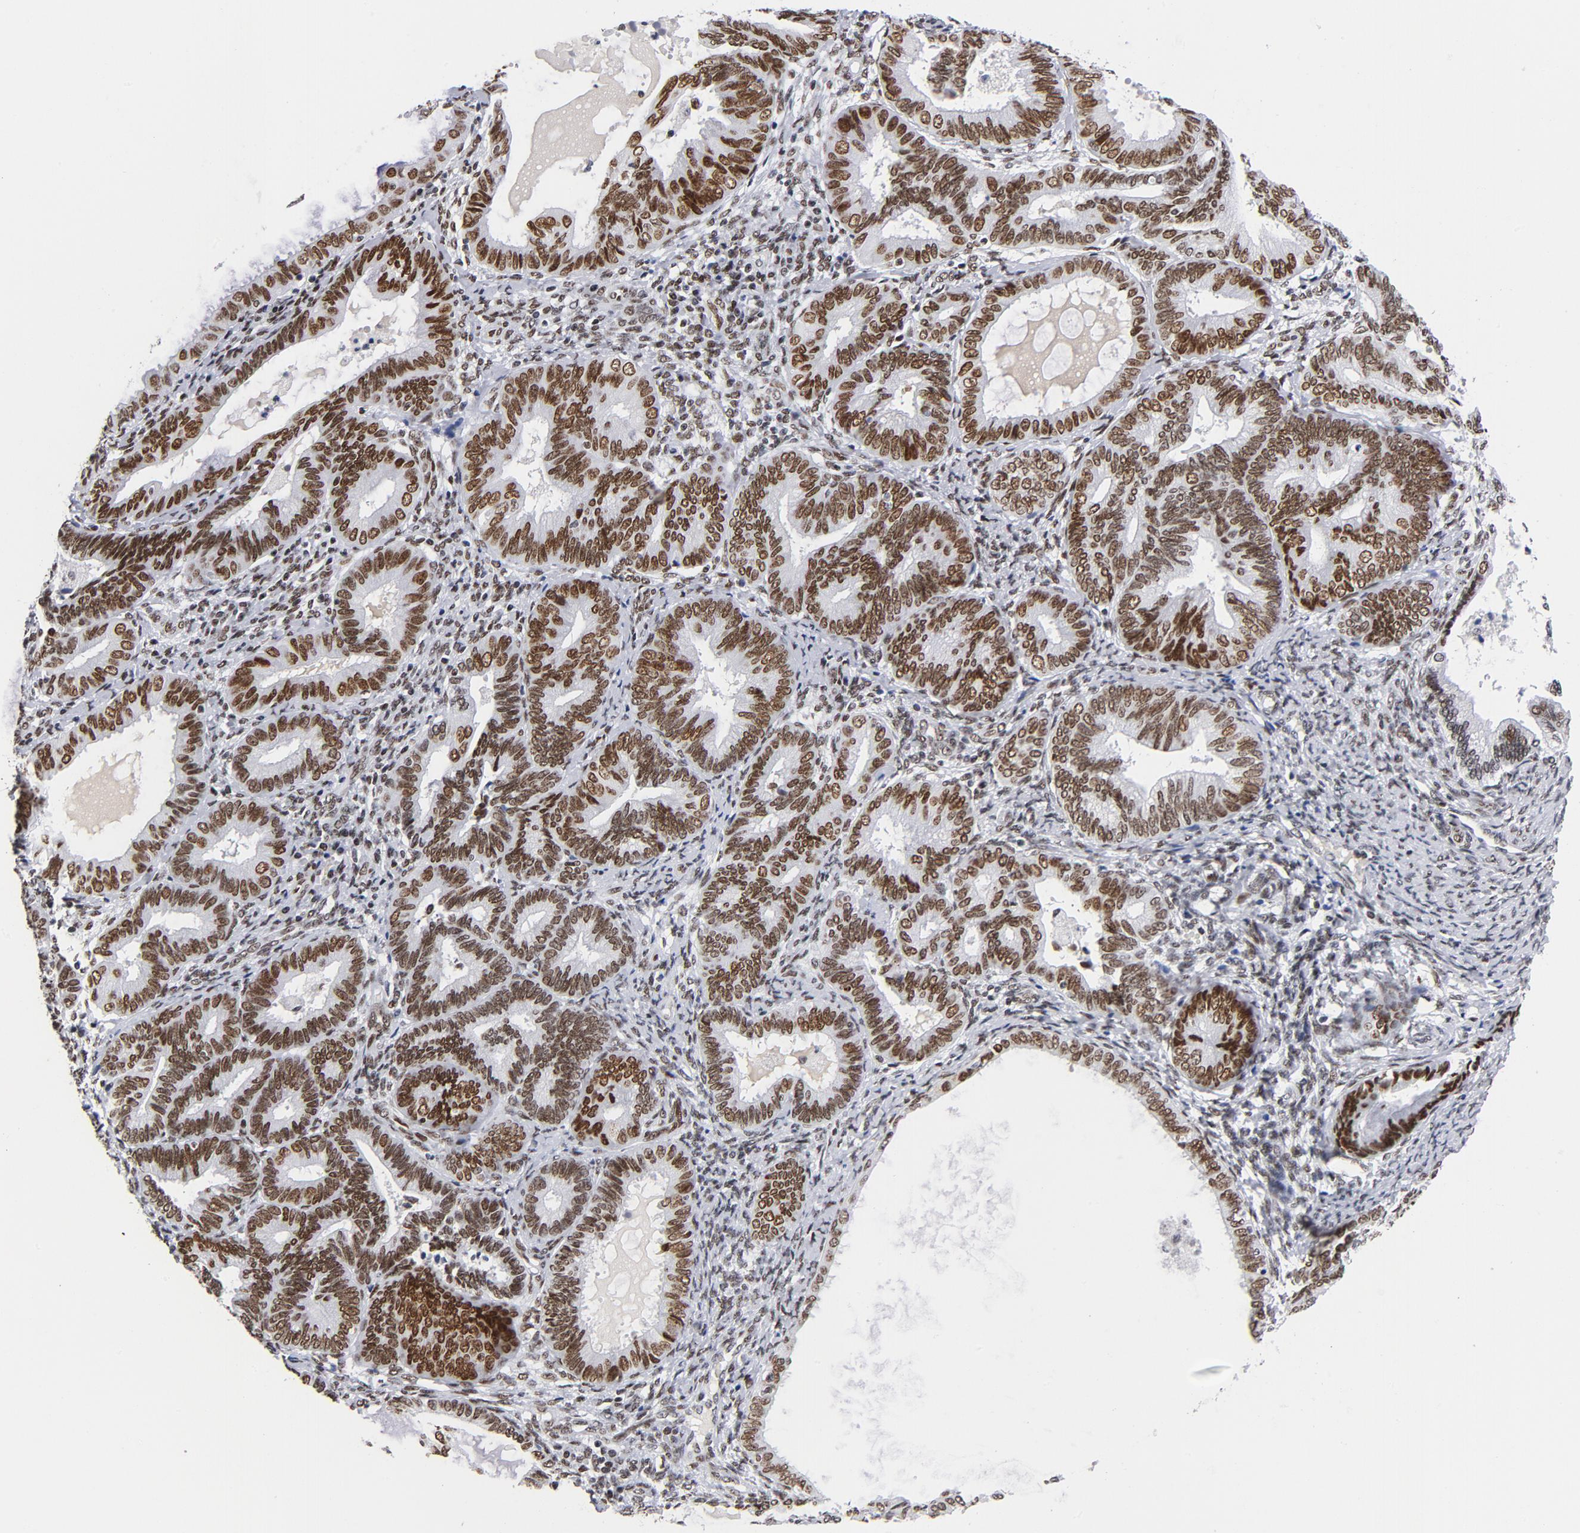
{"staining": {"intensity": "moderate", "quantity": ">75%", "location": "nuclear"}, "tissue": "endometrial cancer", "cell_type": "Tumor cells", "image_type": "cancer", "snomed": [{"axis": "morphology", "description": "Adenocarcinoma, NOS"}, {"axis": "topography", "description": "Endometrium"}], "caption": "An image of endometrial adenocarcinoma stained for a protein demonstrates moderate nuclear brown staining in tumor cells. (Stains: DAB (3,3'-diaminobenzidine) in brown, nuclei in blue, Microscopy: brightfield microscopy at high magnification).", "gene": "TOP2B", "patient": {"sex": "female", "age": 63}}